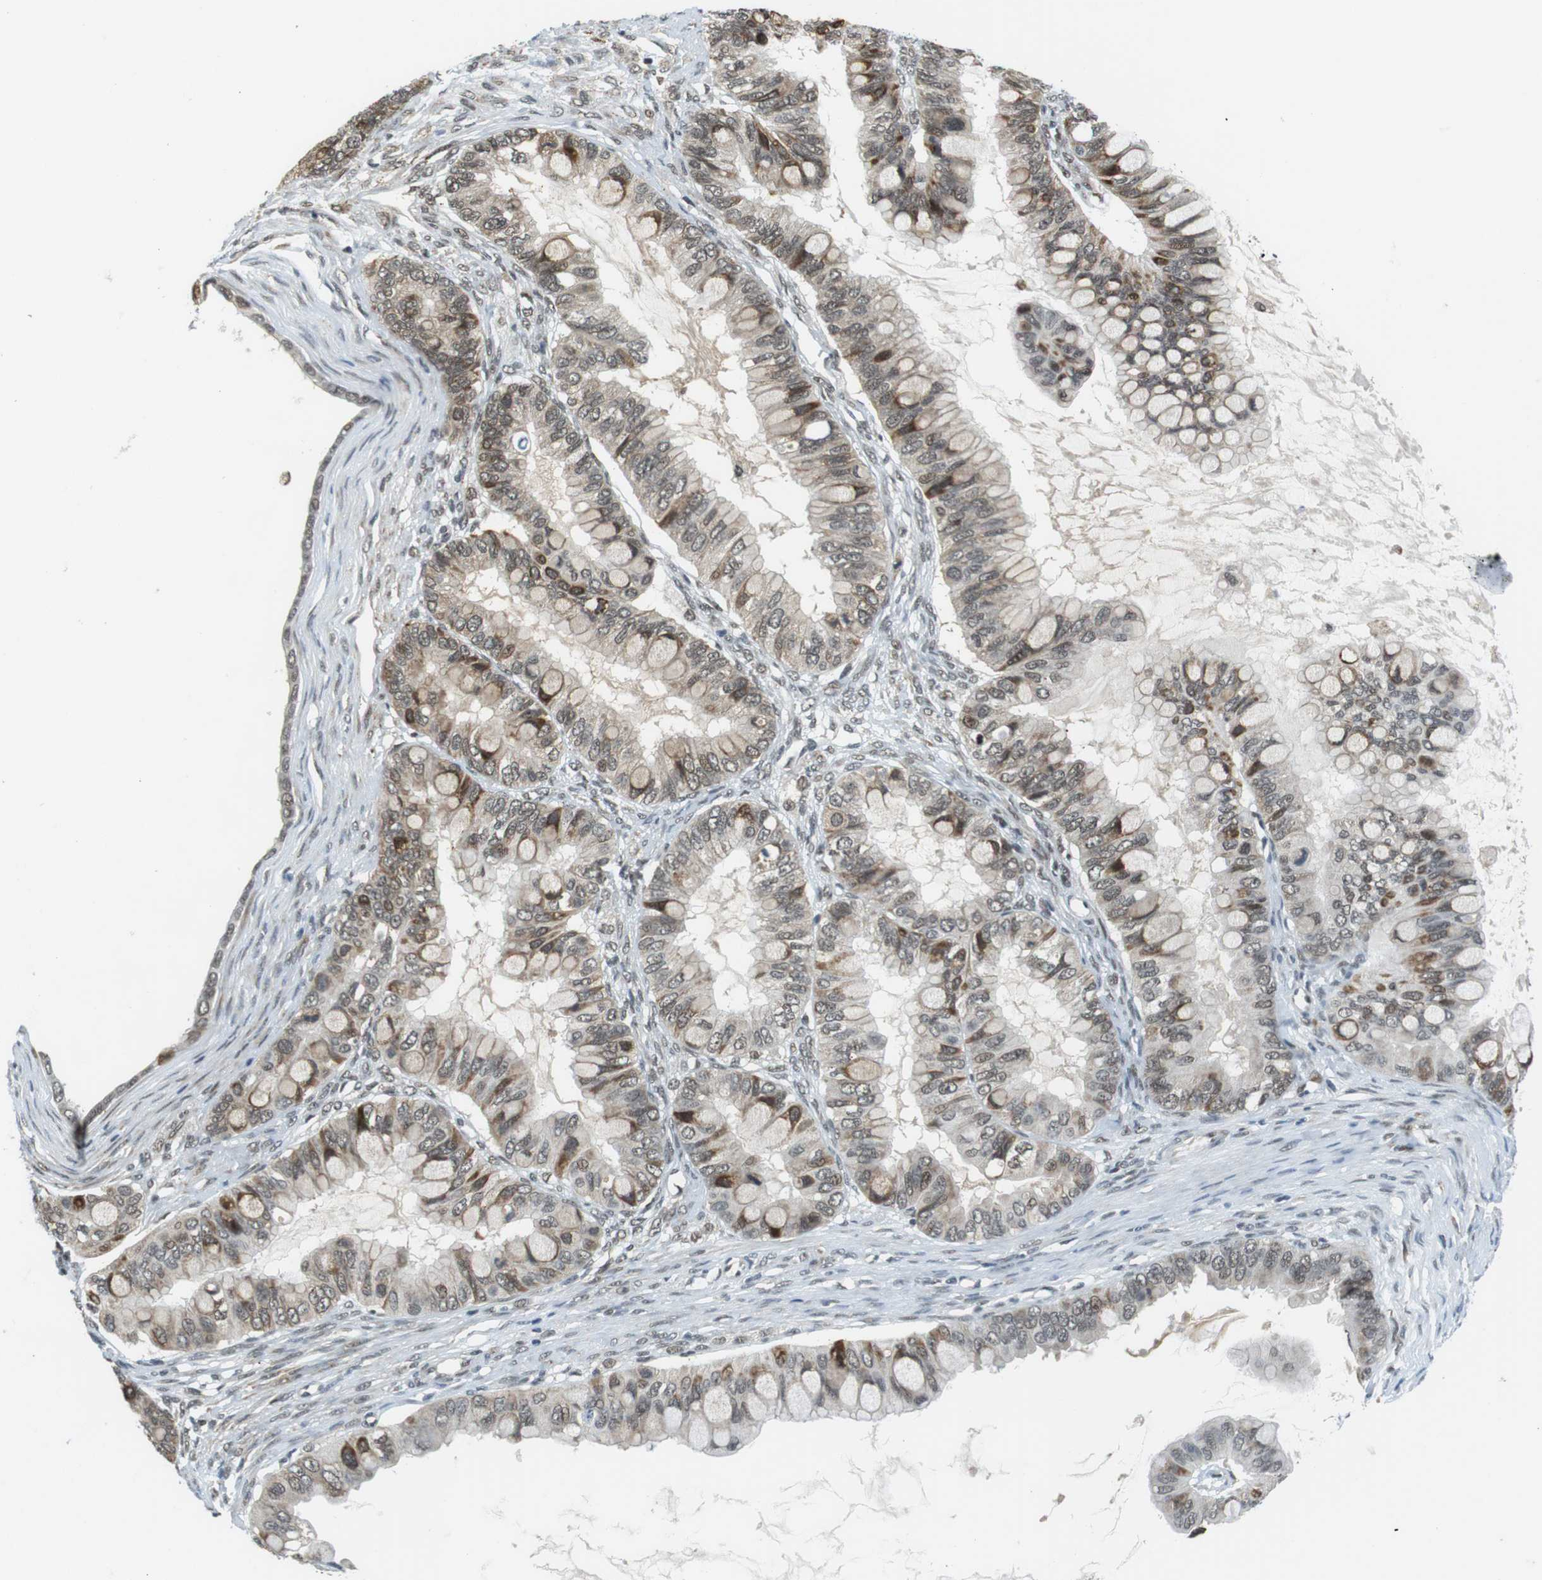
{"staining": {"intensity": "moderate", "quantity": "25%-75%", "location": "nuclear"}, "tissue": "ovarian cancer", "cell_type": "Tumor cells", "image_type": "cancer", "snomed": [{"axis": "morphology", "description": "Cystadenocarcinoma, mucinous, NOS"}, {"axis": "topography", "description": "Ovary"}], "caption": "High-magnification brightfield microscopy of ovarian cancer stained with DAB (brown) and counterstained with hematoxylin (blue). tumor cells exhibit moderate nuclear positivity is seen in about25%-75% of cells.", "gene": "RNF38", "patient": {"sex": "female", "age": 80}}